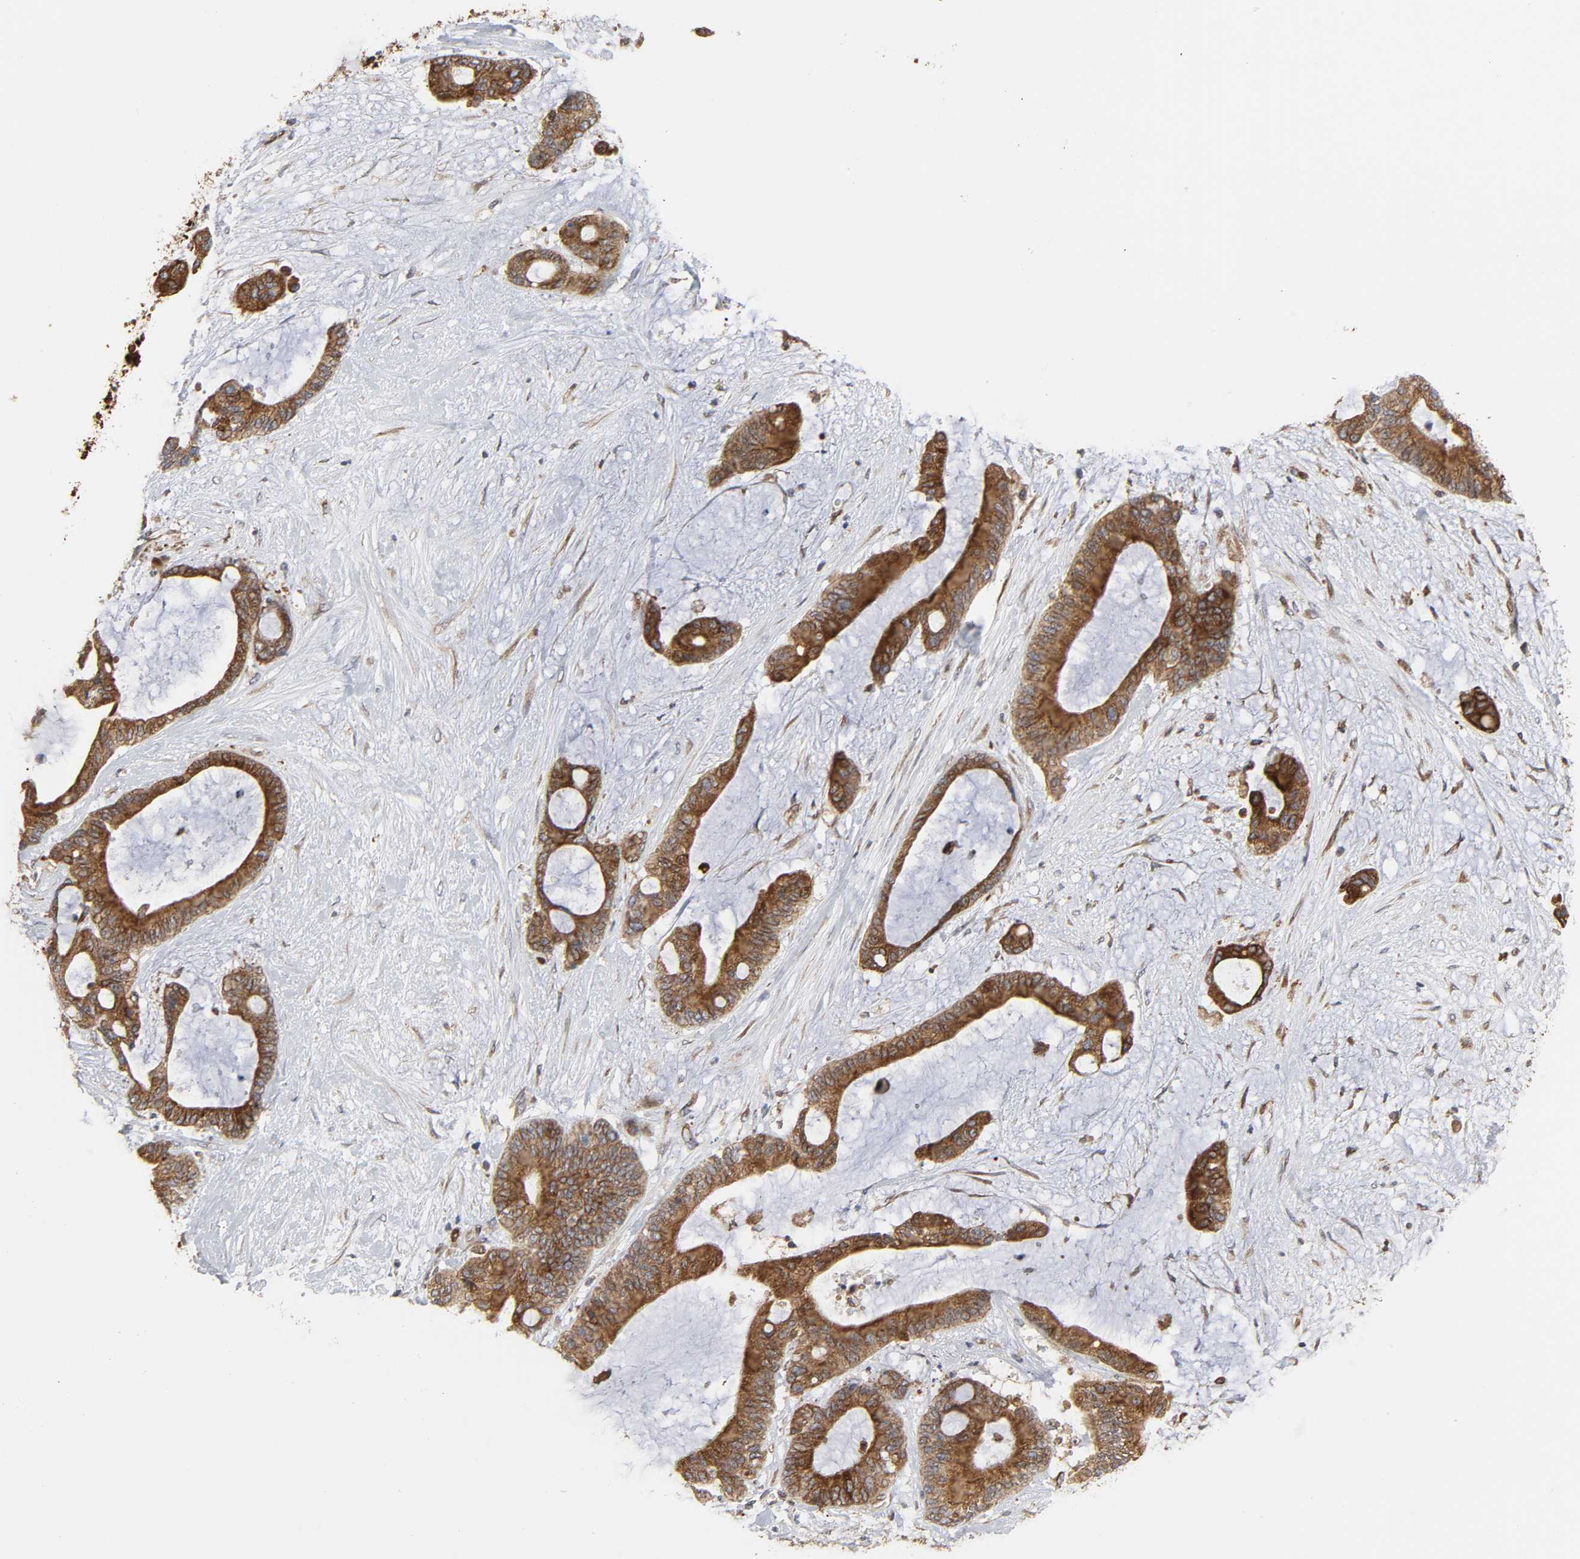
{"staining": {"intensity": "strong", "quantity": ">75%", "location": "cytoplasmic/membranous"}, "tissue": "liver cancer", "cell_type": "Tumor cells", "image_type": "cancer", "snomed": [{"axis": "morphology", "description": "Cholangiocarcinoma"}, {"axis": "topography", "description": "Liver"}], "caption": "Protein expression analysis of human liver cancer reveals strong cytoplasmic/membranous expression in approximately >75% of tumor cells.", "gene": "POR", "patient": {"sex": "female", "age": 73}}